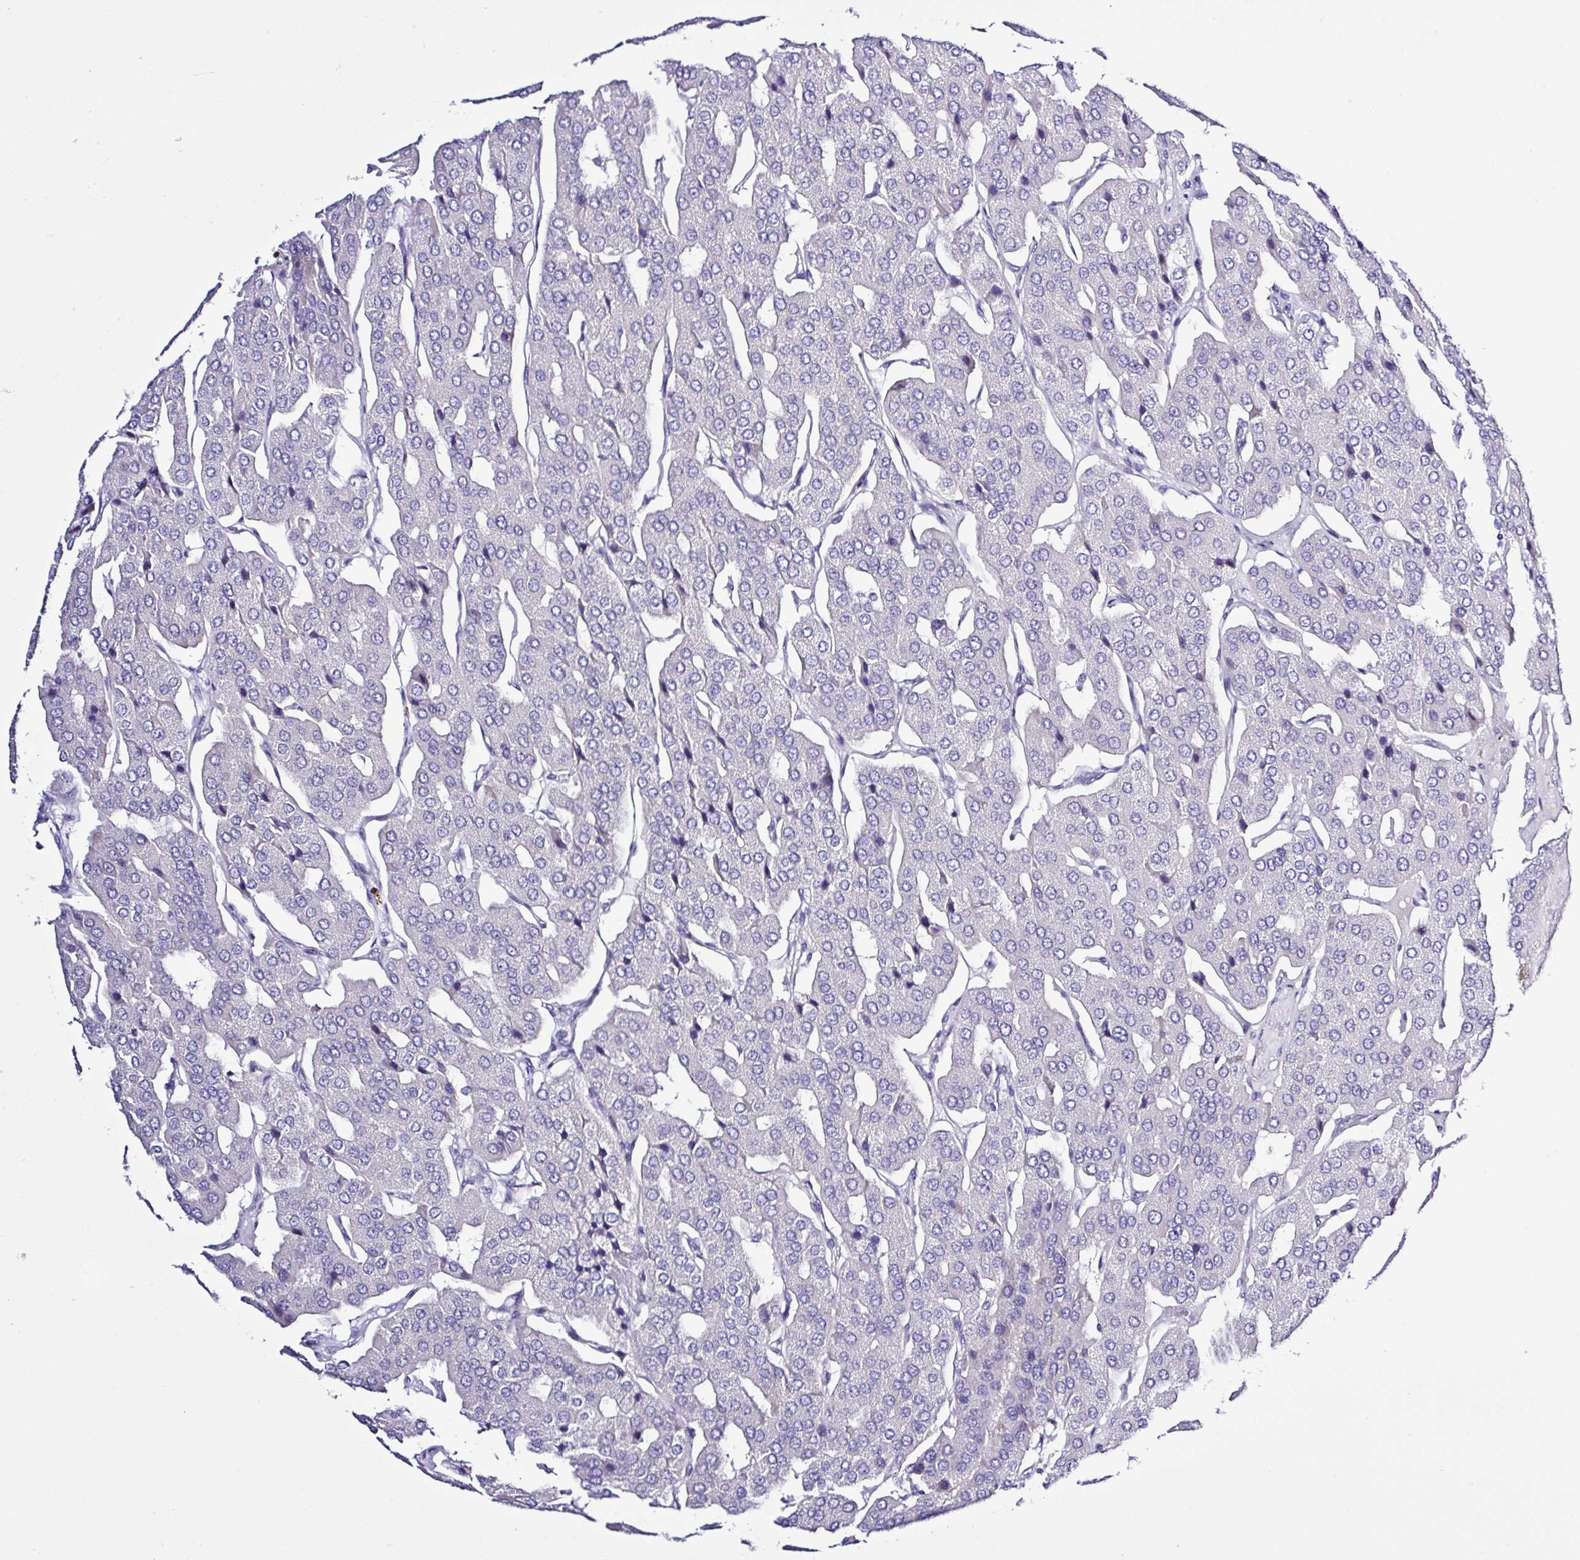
{"staining": {"intensity": "negative", "quantity": "none", "location": "none"}, "tissue": "parathyroid gland", "cell_type": "Glandular cells", "image_type": "normal", "snomed": [{"axis": "morphology", "description": "Normal tissue, NOS"}, {"axis": "morphology", "description": "Adenoma, NOS"}, {"axis": "topography", "description": "Parathyroid gland"}], "caption": "The immunohistochemistry micrograph has no significant positivity in glandular cells of parathyroid gland.", "gene": "GABBR2", "patient": {"sex": "female", "age": 86}}